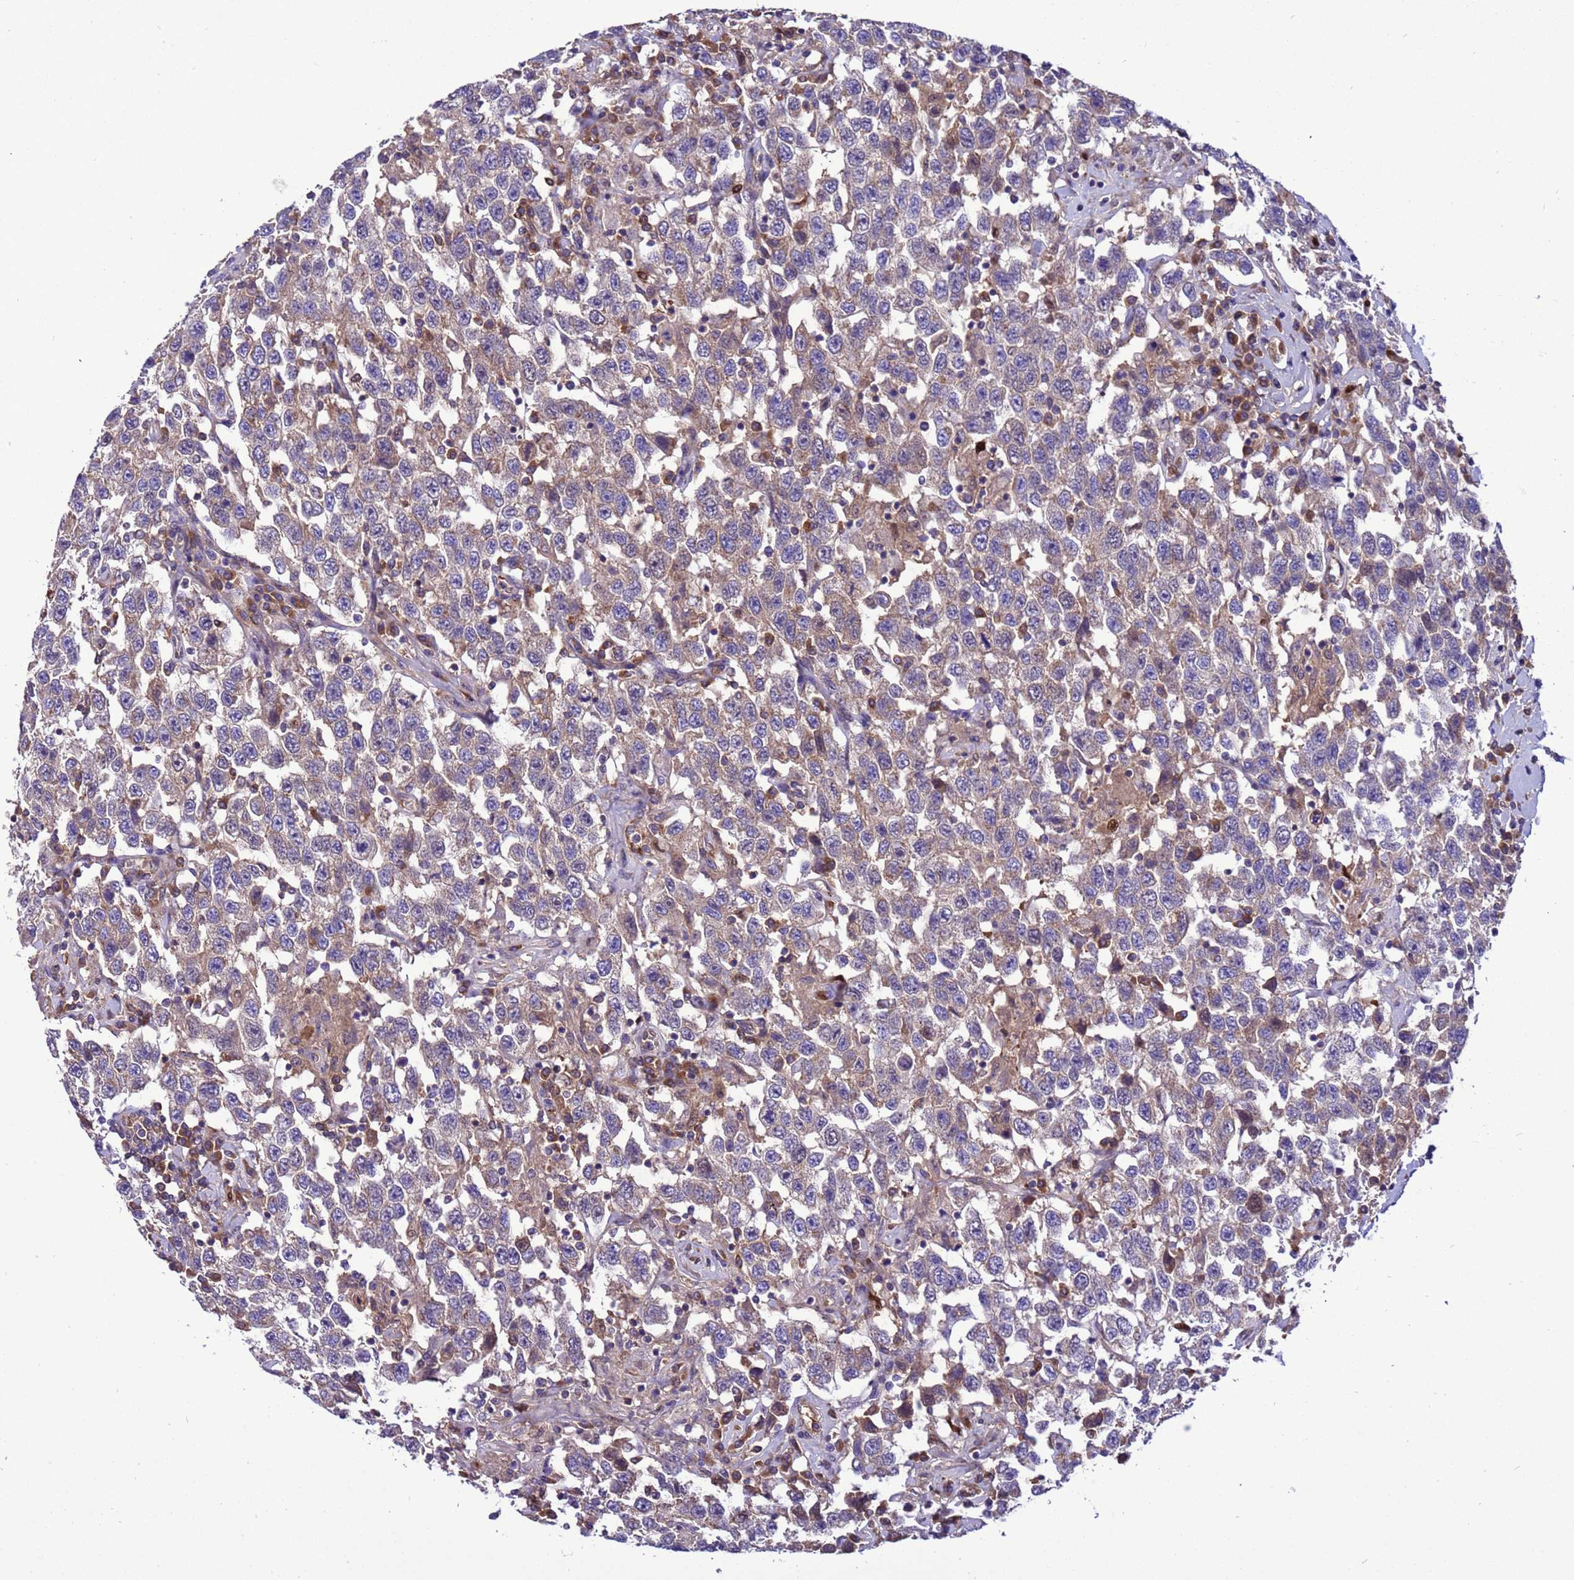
{"staining": {"intensity": "weak", "quantity": "25%-75%", "location": "cytoplasmic/membranous"}, "tissue": "testis cancer", "cell_type": "Tumor cells", "image_type": "cancer", "snomed": [{"axis": "morphology", "description": "Seminoma, NOS"}, {"axis": "topography", "description": "Testis"}], "caption": "Tumor cells display weak cytoplasmic/membranous positivity in approximately 25%-75% of cells in testis cancer. Immunohistochemistry stains the protein in brown and the nuclei are stained blue.", "gene": "RABEP2", "patient": {"sex": "male", "age": 41}}